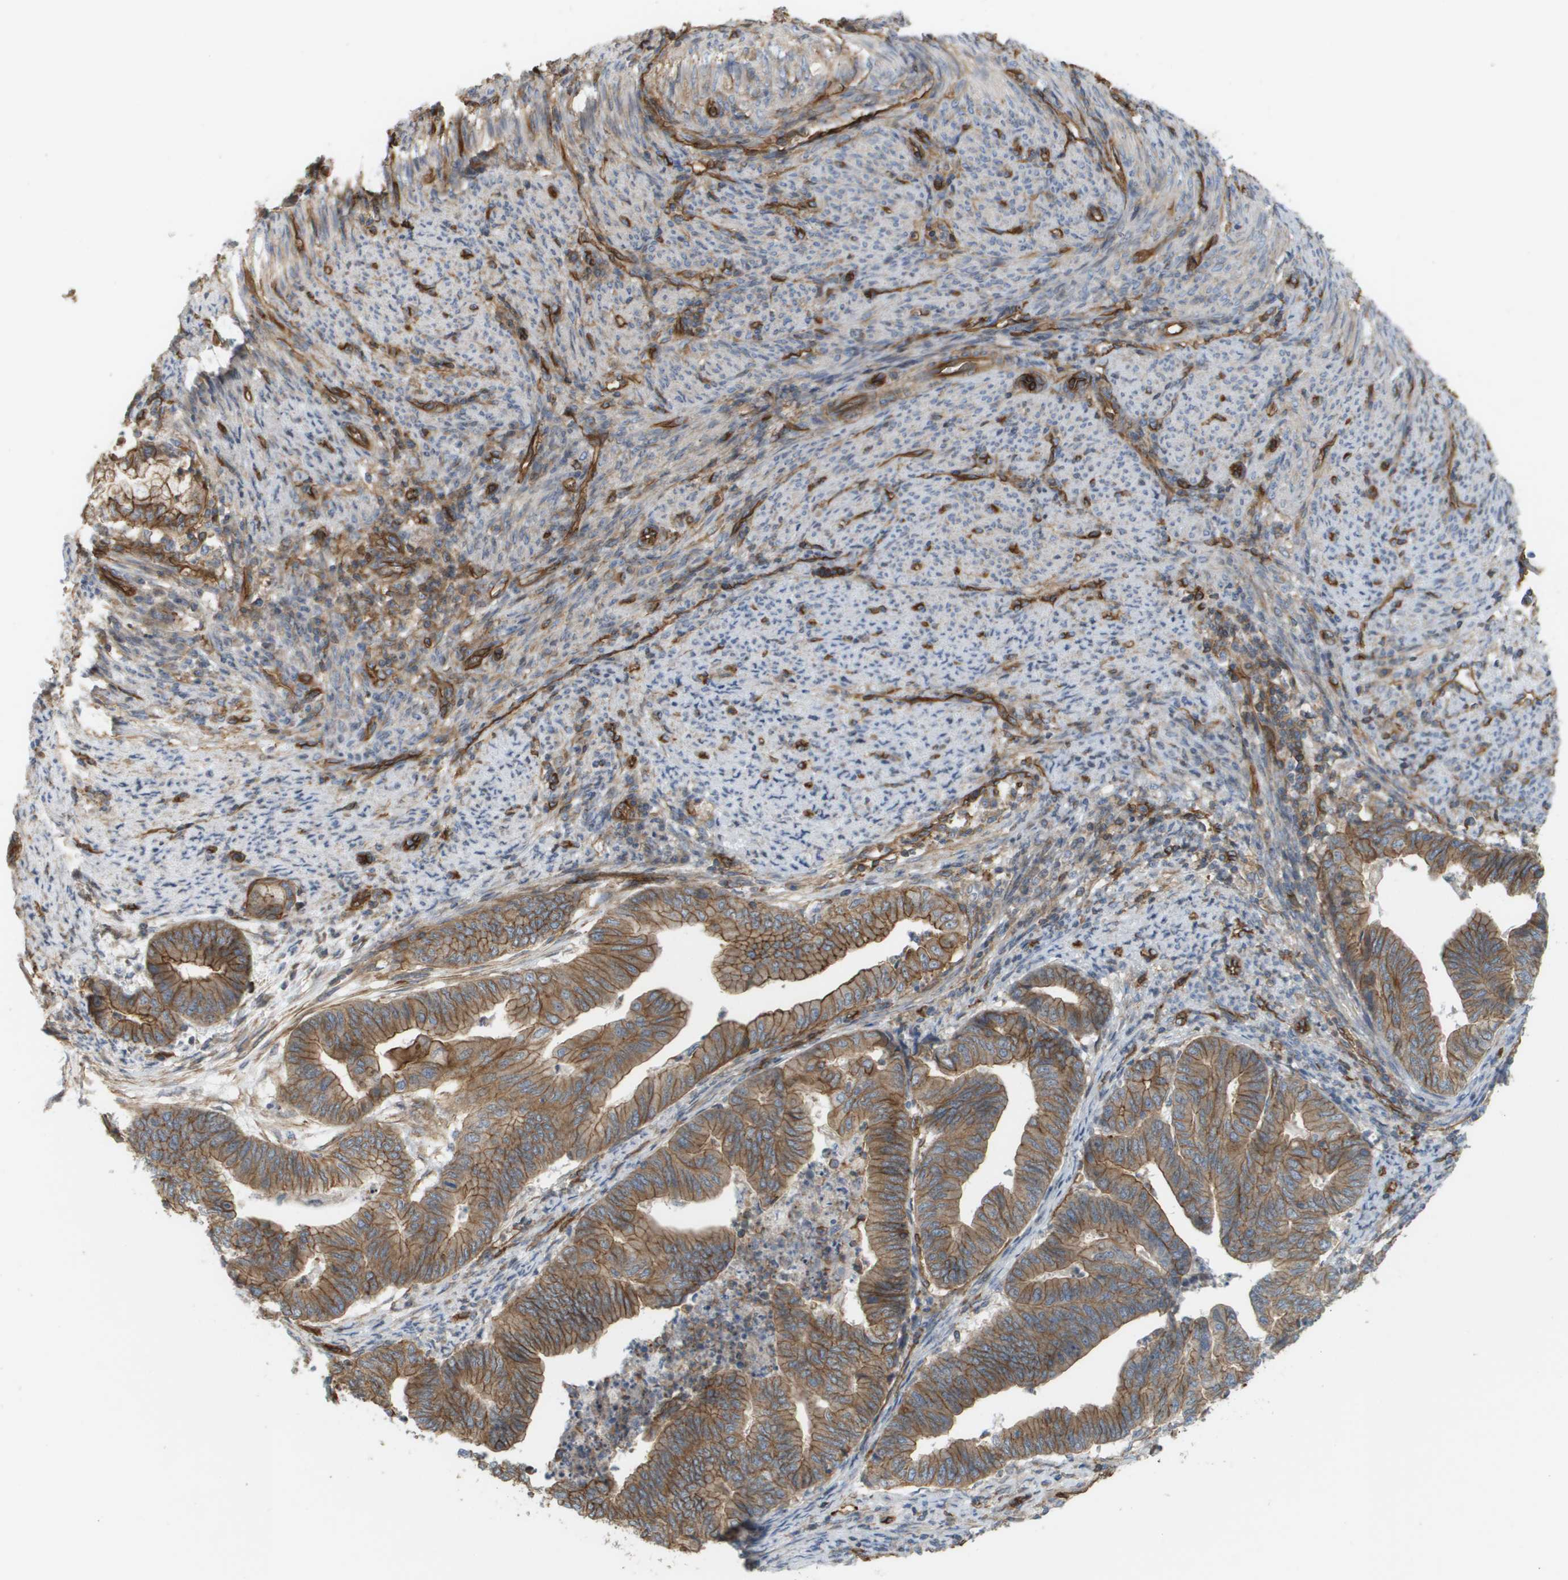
{"staining": {"intensity": "moderate", "quantity": ">75%", "location": "cytoplasmic/membranous"}, "tissue": "endometrial cancer", "cell_type": "Tumor cells", "image_type": "cancer", "snomed": [{"axis": "morphology", "description": "Adenocarcinoma, NOS"}, {"axis": "topography", "description": "Endometrium"}], "caption": "Immunohistochemistry staining of endometrial cancer (adenocarcinoma), which demonstrates medium levels of moderate cytoplasmic/membranous expression in about >75% of tumor cells indicating moderate cytoplasmic/membranous protein expression. The staining was performed using DAB (brown) for protein detection and nuclei were counterstained in hematoxylin (blue).", "gene": "SGMS2", "patient": {"sex": "female", "age": 79}}